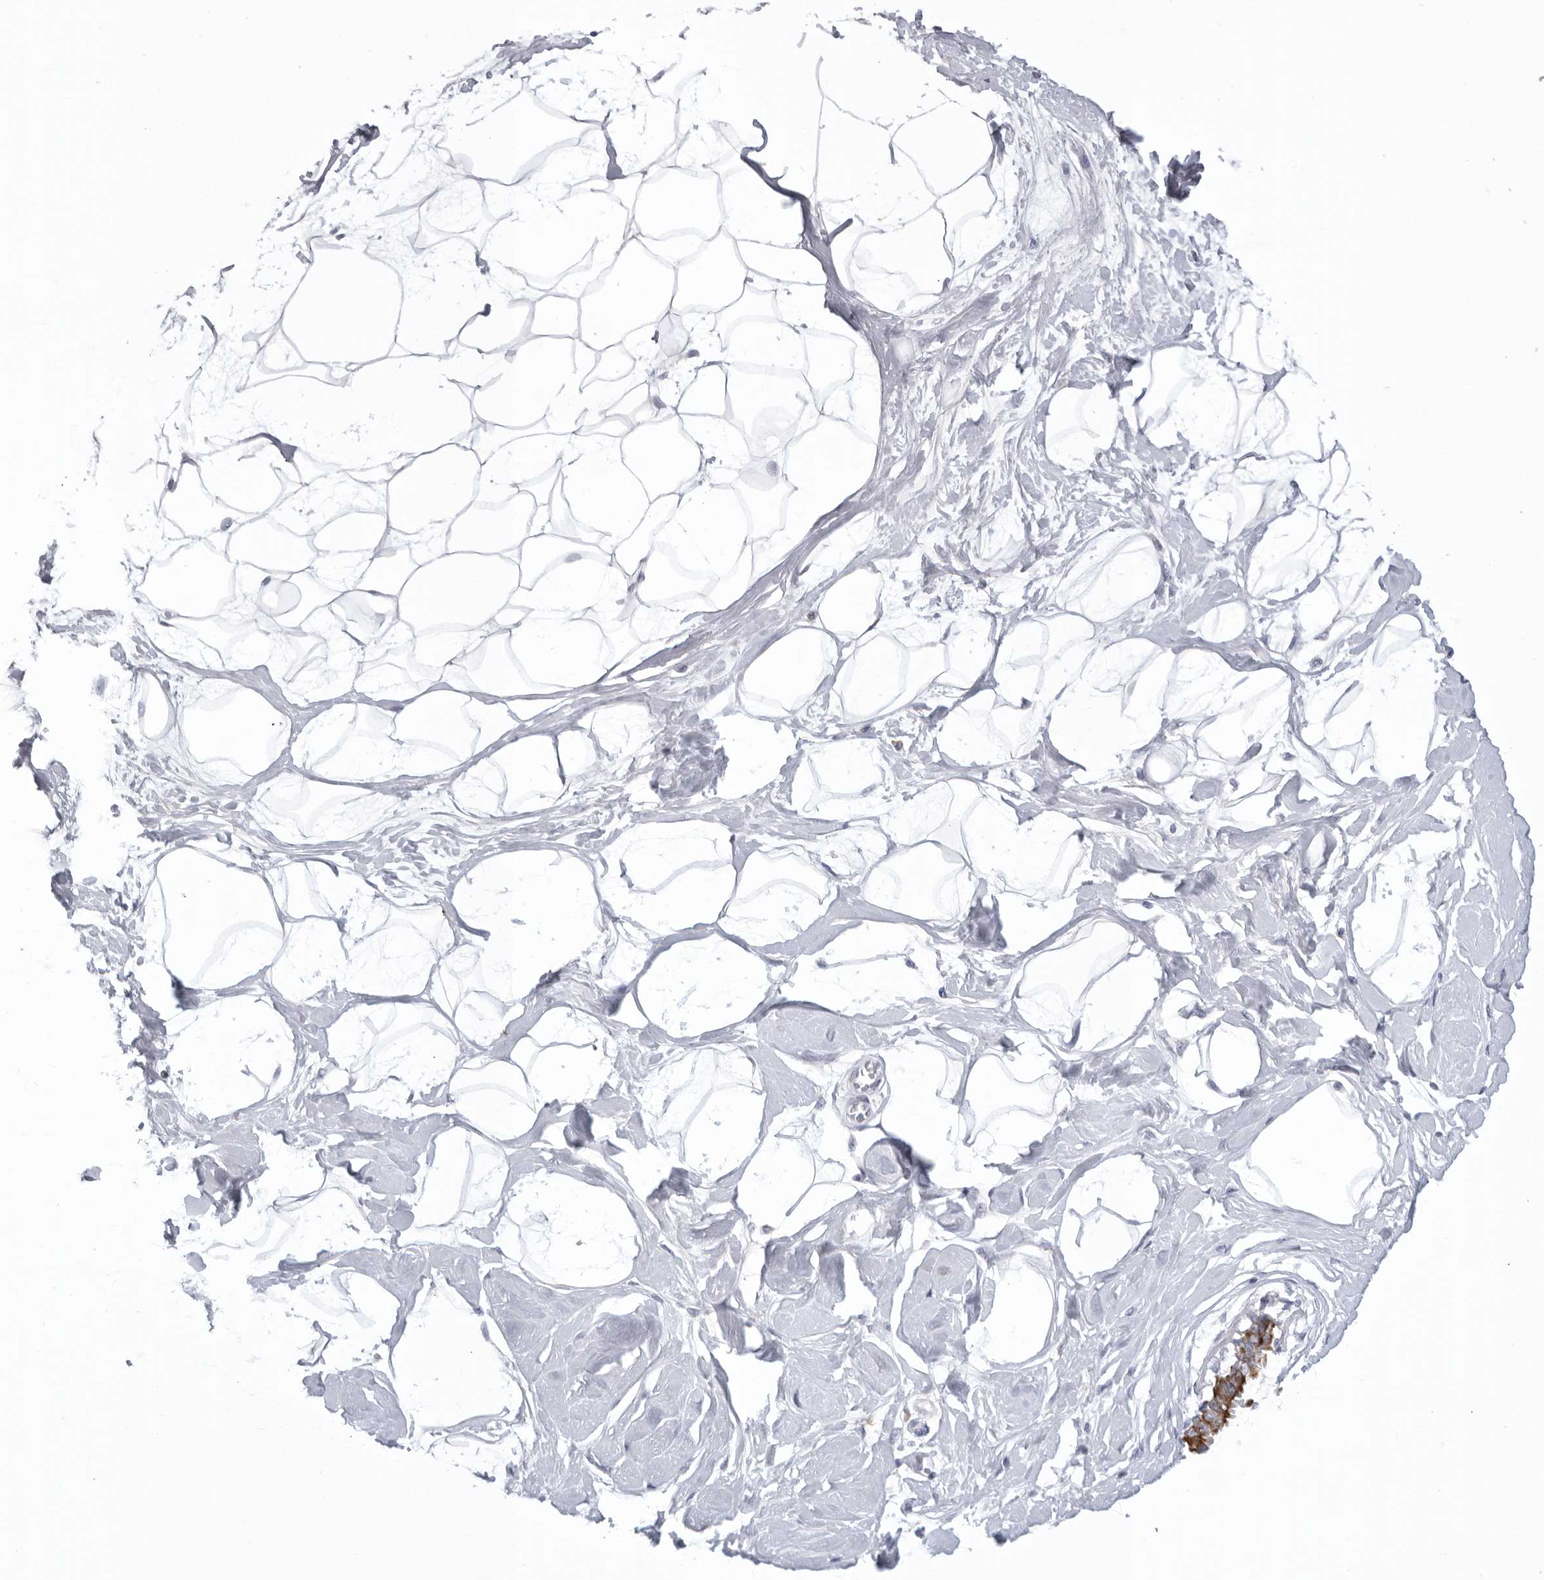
{"staining": {"intensity": "negative", "quantity": "none", "location": "none"}, "tissue": "breast", "cell_type": "Adipocytes", "image_type": "normal", "snomed": [{"axis": "morphology", "description": "Normal tissue, NOS"}, {"axis": "topography", "description": "Breast"}], "caption": "High power microscopy micrograph of an immunohistochemistry photomicrograph of unremarkable breast, revealing no significant expression in adipocytes. (Brightfield microscopy of DAB (3,3'-diaminobenzidine) IHC at high magnification).", "gene": "USP24", "patient": {"sex": "female", "age": 45}}